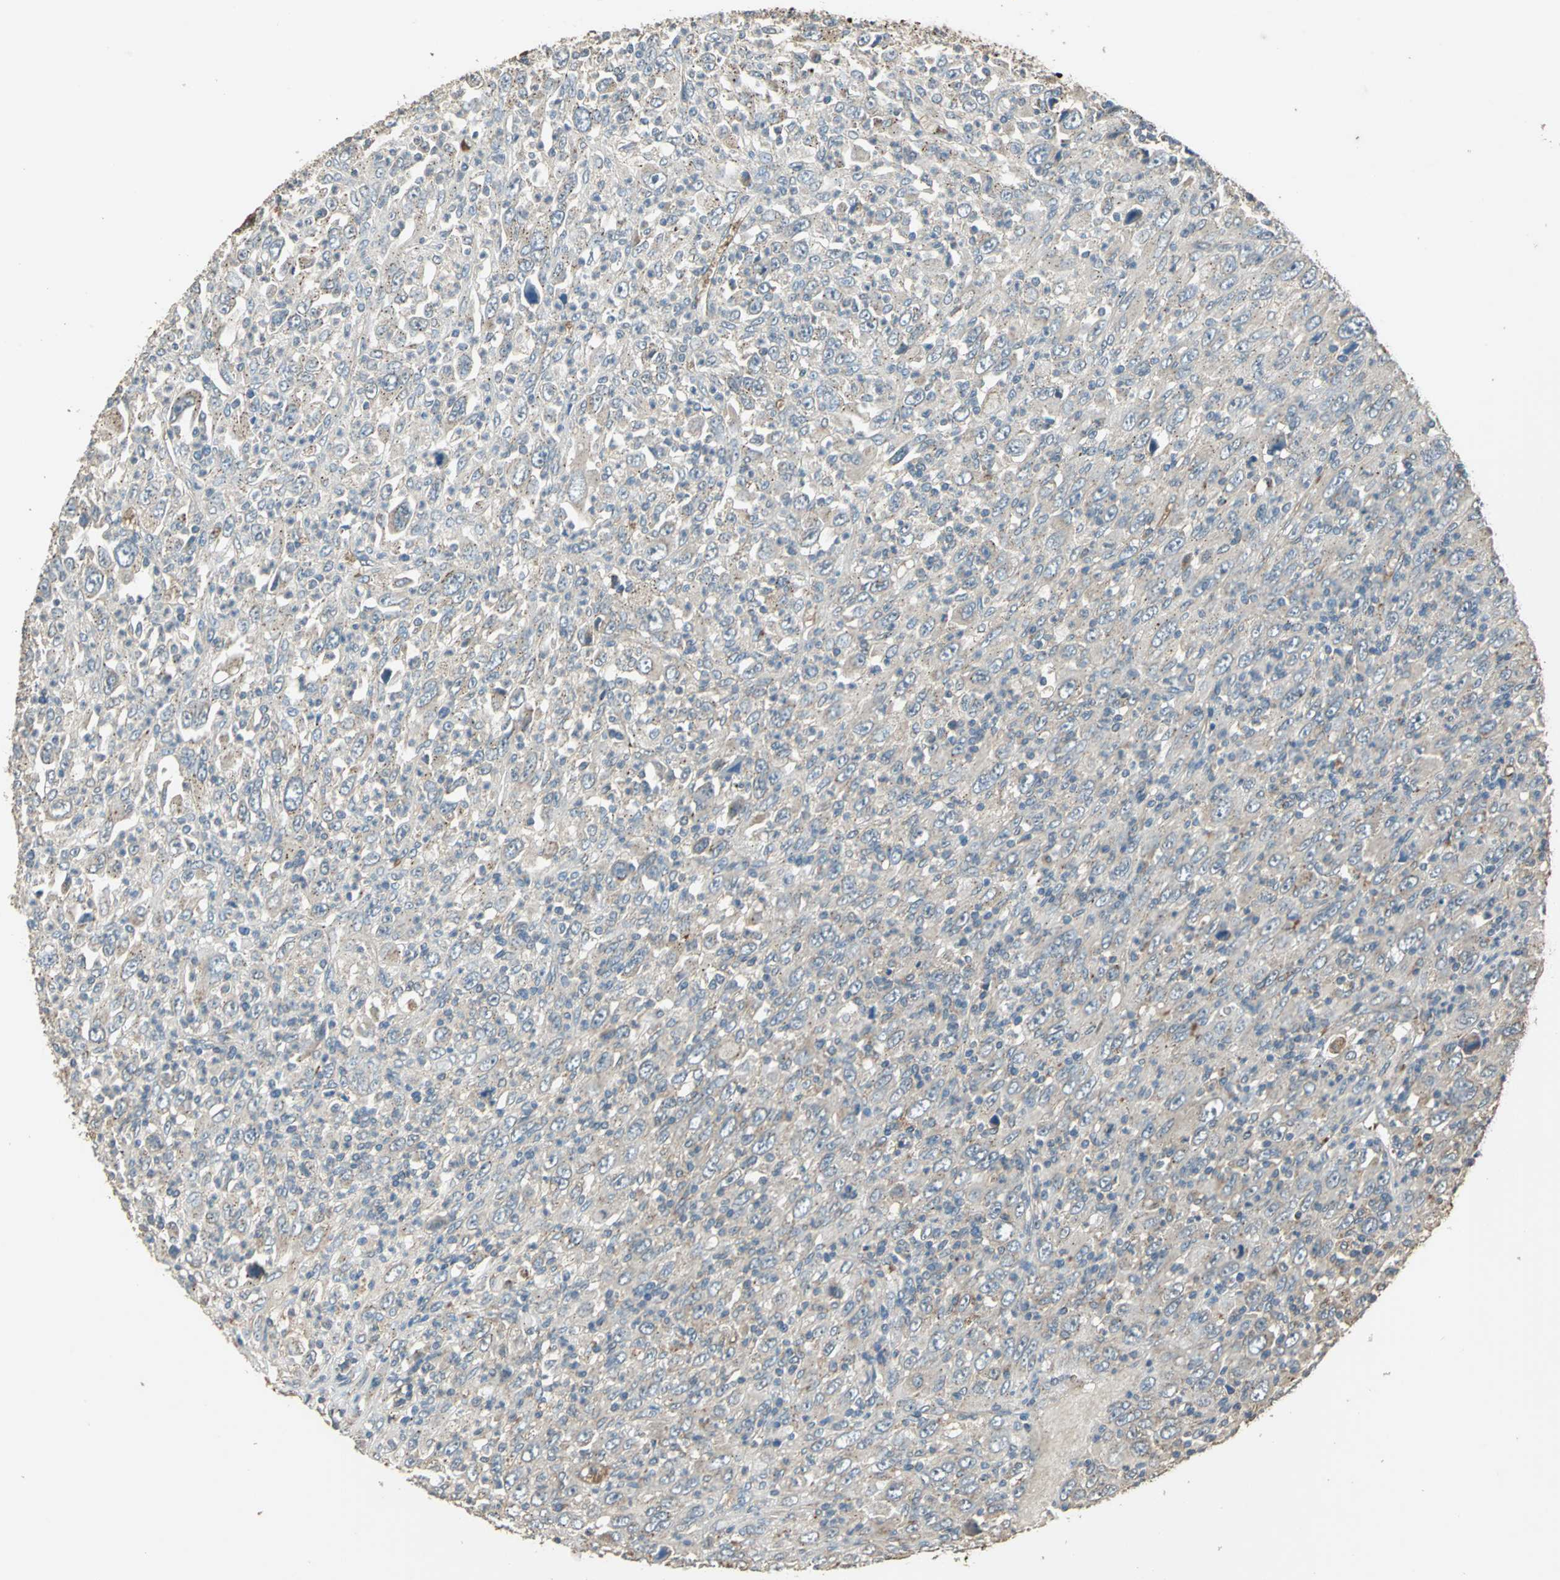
{"staining": {"intensity": "weak", "quantity": "25%-75%", "location": "cytoplasmic/membranous"}, "tissue": "melanoma", "cell_type": "Tumor cells", "image_type": "cancer", "snomed": [{"axis": "morphology", "description": "Malignant melanoma, Metastatic site"}, {"axis": "topography", "description": "Skin"}], "caption": "Protein expression analysis of melanoma demonstrates weak cytoplasmic/membranous positivity in about 25%-75% of tumor cells.", "gene": "POLRMT", "patient": {"sex": "female", "age": 56}}